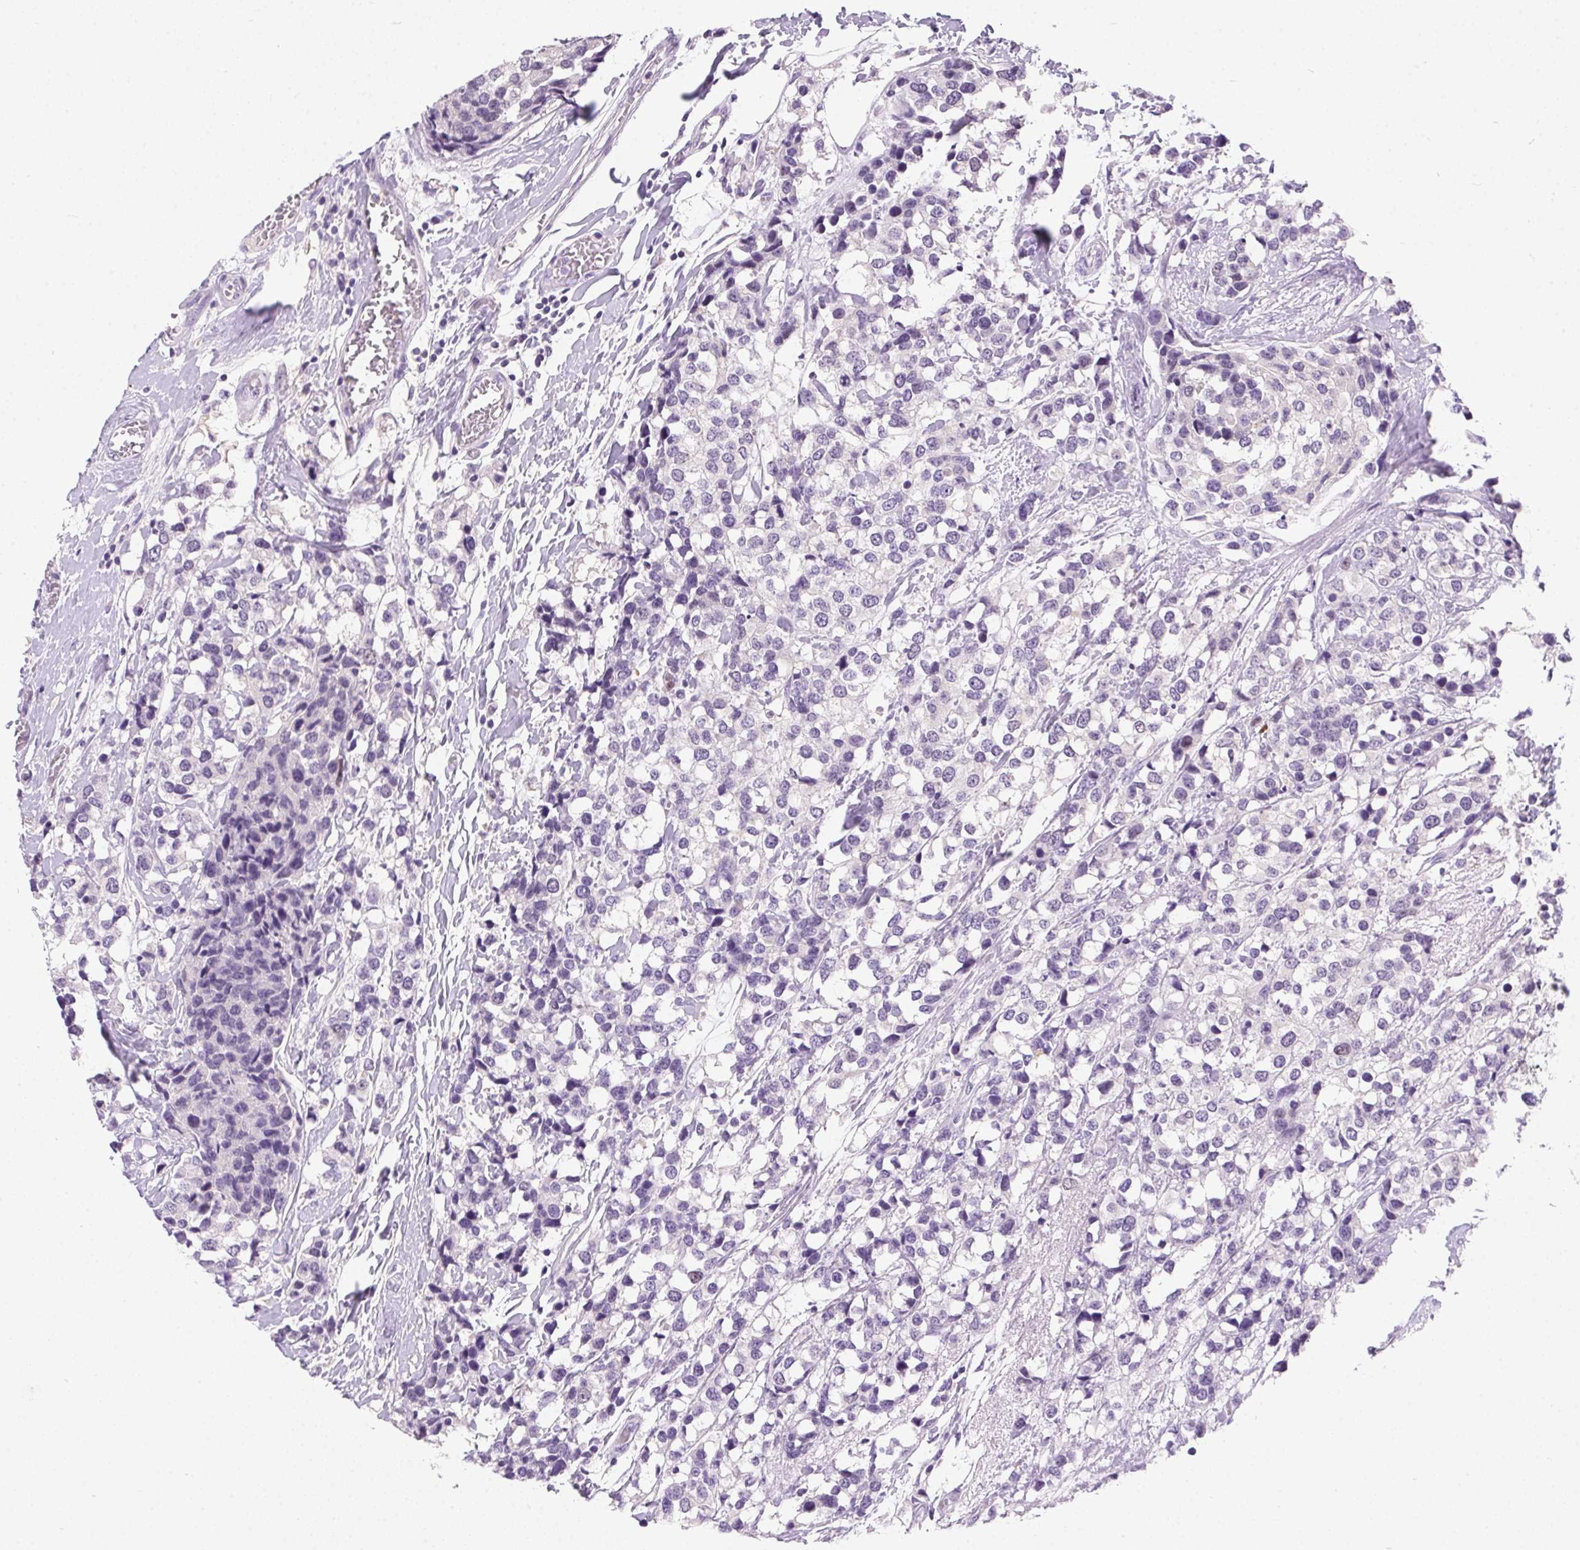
{"staining": {"intensity": "negative", "quantity": "none", "location": "none"}, "tissue": "breast cancer", "cell_type": "Tumor cells", "image_type": "cancer", "snomed": [{"axis": "morphology", "description": "Lobular carcinoma"}, {"axis": "topography", "description": "Breast"}], "caption": "DAB (3,3'-diaminobenzidine) immunohistochemical staining of lobular carcinoma (breast) reveals no significant staining in tumor cells.", "gene": "SSTR4", "patient": {"sex": "female", "age": 59}}